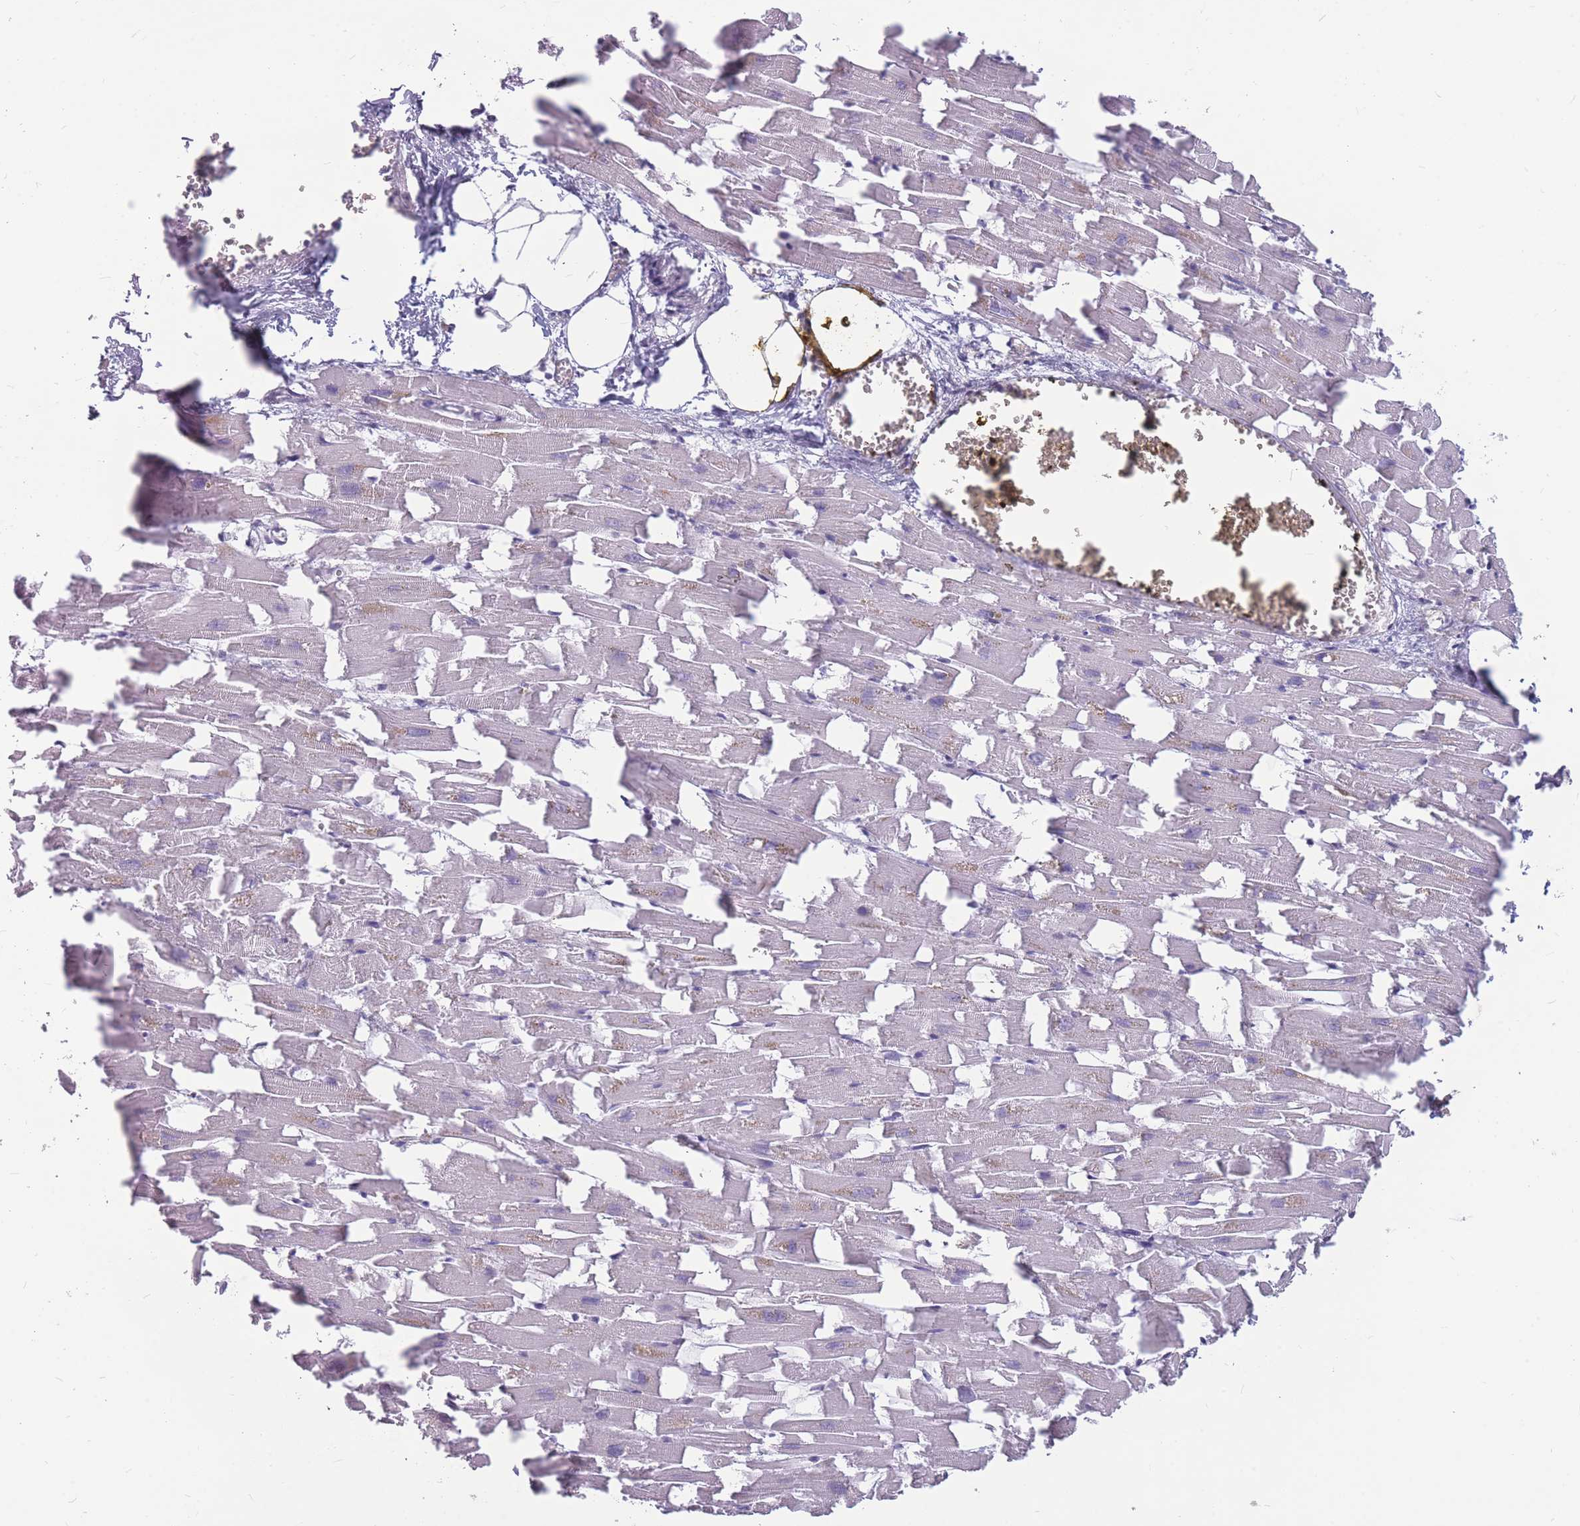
{"staining": {"intensity": "negative", "quantity": "none", "location": "none"}, "tissue": "heart muscle", "cell_type": "Cardiomyocytes", "image_type": "normal", "snomed": [{"axis": "morphology", "description": "Normal tissue, NOS"}, {"axis": "topography", "description": "Heart"}], "caption": "There is no significant staining in cardiomyocytes of heart muscle. (Stains: DAB immunohistochemistry with hematoxylin counter stain, Microscopy: brightfield microscopy at high magnification).", "gene": "GNA11", "patient": {"sex": "female", "age": 64}}